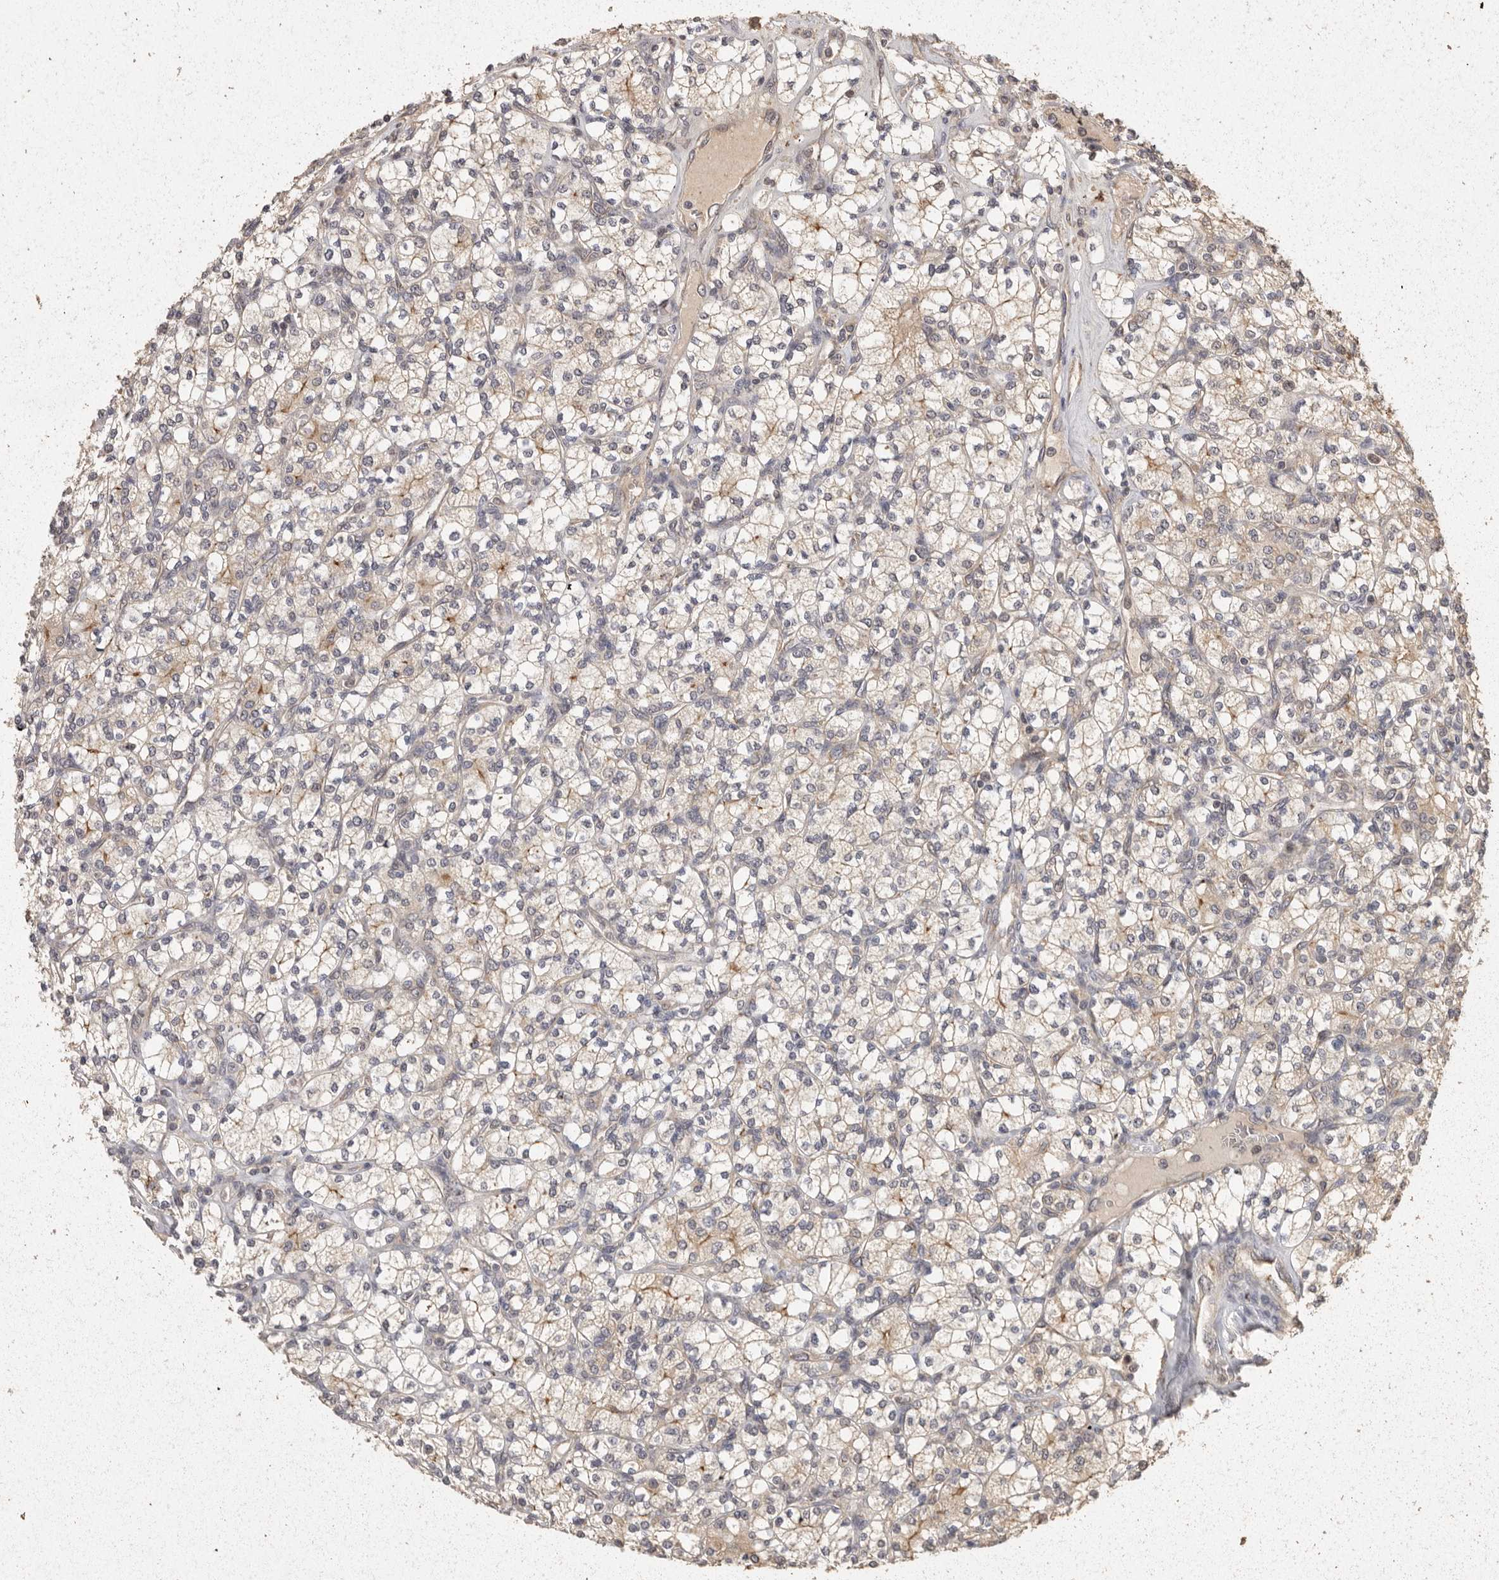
{"staining": {"intensity": "weak", "quantity": "<25%", "location": "cytoplasmic/membranous"}, "tissue": "renal cancer", "cell_type": "Tumor cells", "image_type": "cancer", "snomed": [{"axis": "morphology", "description": "Adenocarcinoma, NOS"}, {"axis": "topography", "description": "Kidney"}], "caption": "This image is of renal cancer stained with immunohistochemistry (IHC) to label a protein in brown with the nuclei are counter-stained blue. There is no staining in tumor cells.", "gene": "BAIAP2", "patient": {"sex": "male", "age": 77}}